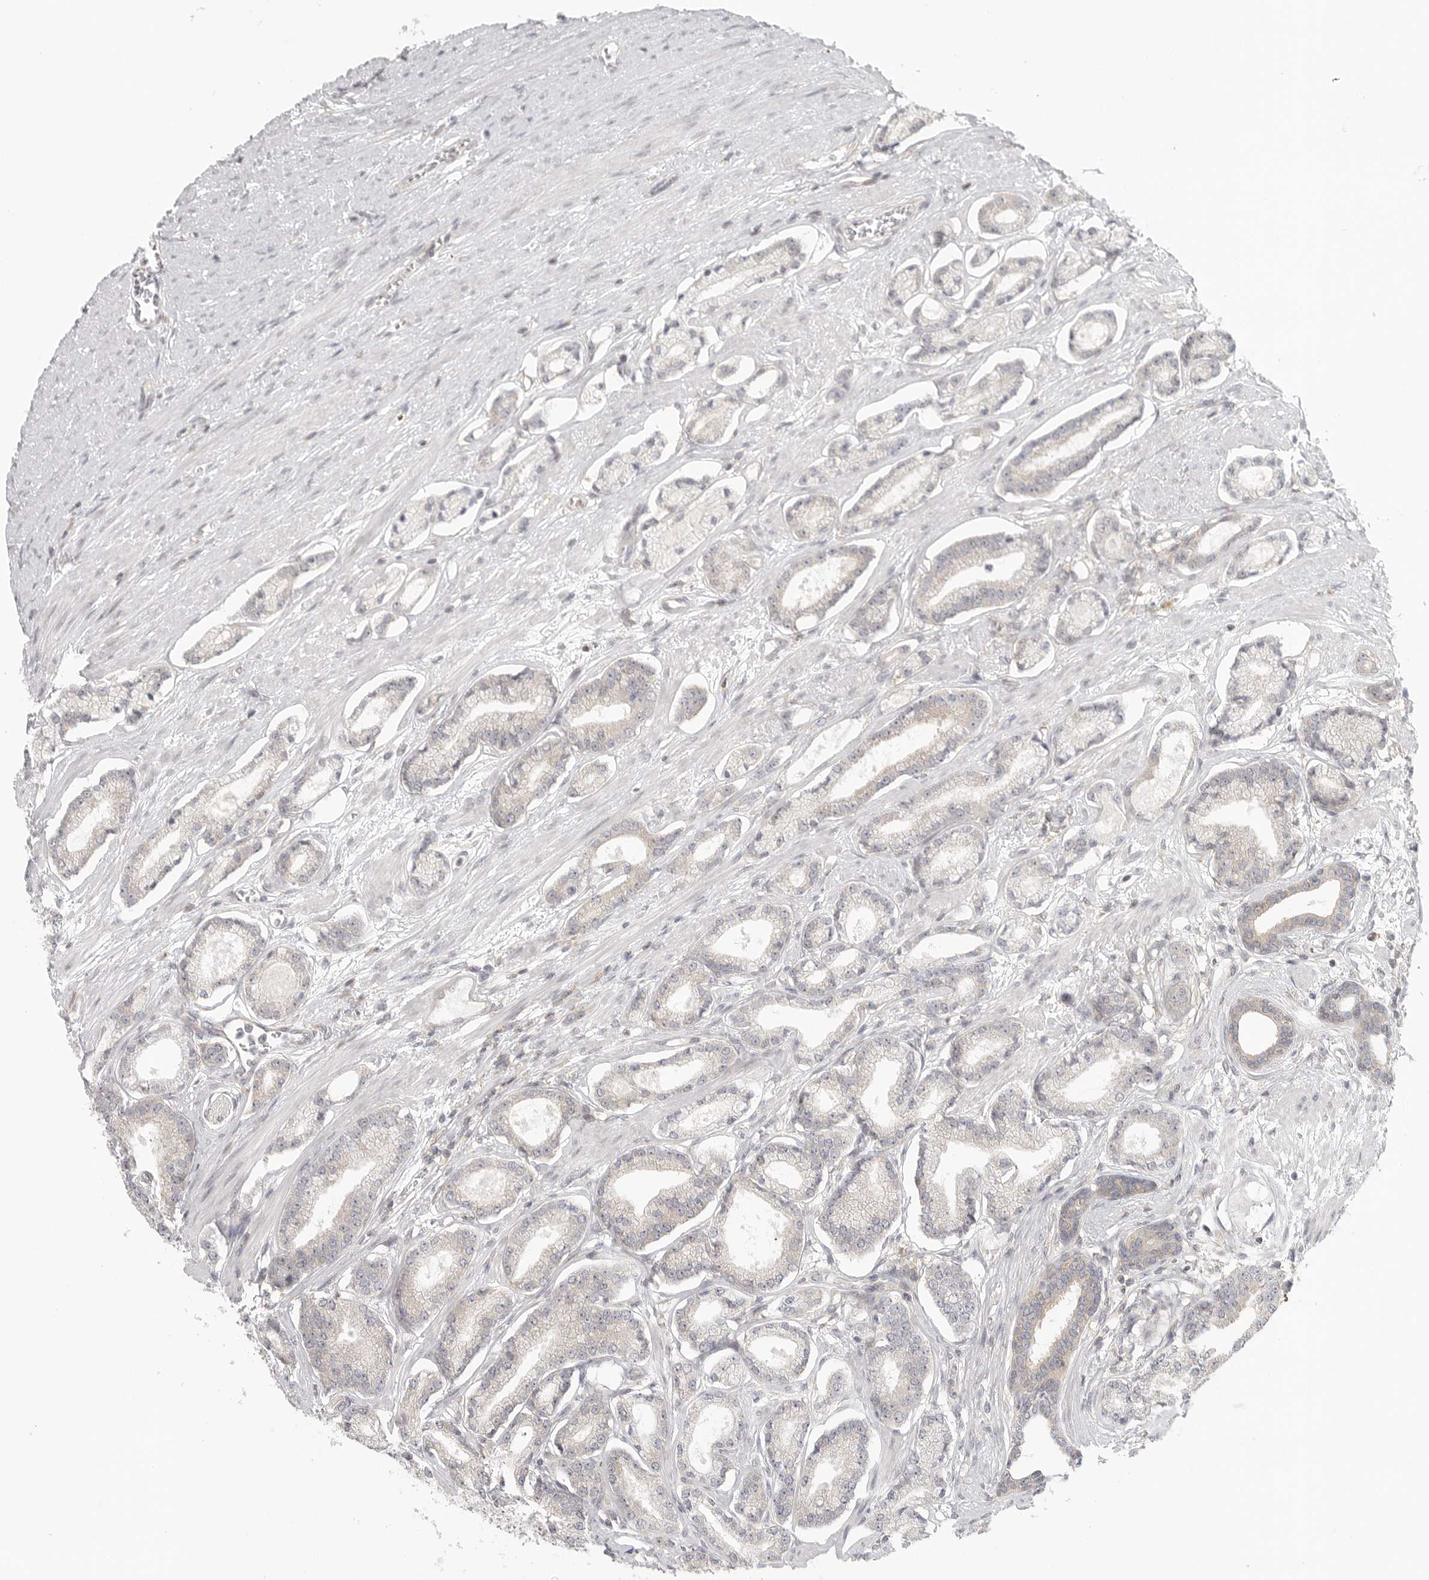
{"staining": {"intensity": "negative", "quantity": "none", "location": "none"}, "tissue": "prostate cancer", "cell_type": "Tumor cells", "image_type": "cancer", "snomed": [{"axis": "morphology", "description": "Adenocarcinoma, Low grade"}, {"axis": "topography", "description": "Prostate"}], "caption": "A histopathology image of prostate cancer stained for a protein exhibits no brown staining in tumor cells. (Immunohistochemistry, brightfield microscopy, high magnification).", "gene": "HDAC6", "patient": {"sex": "male", "age": 60}}